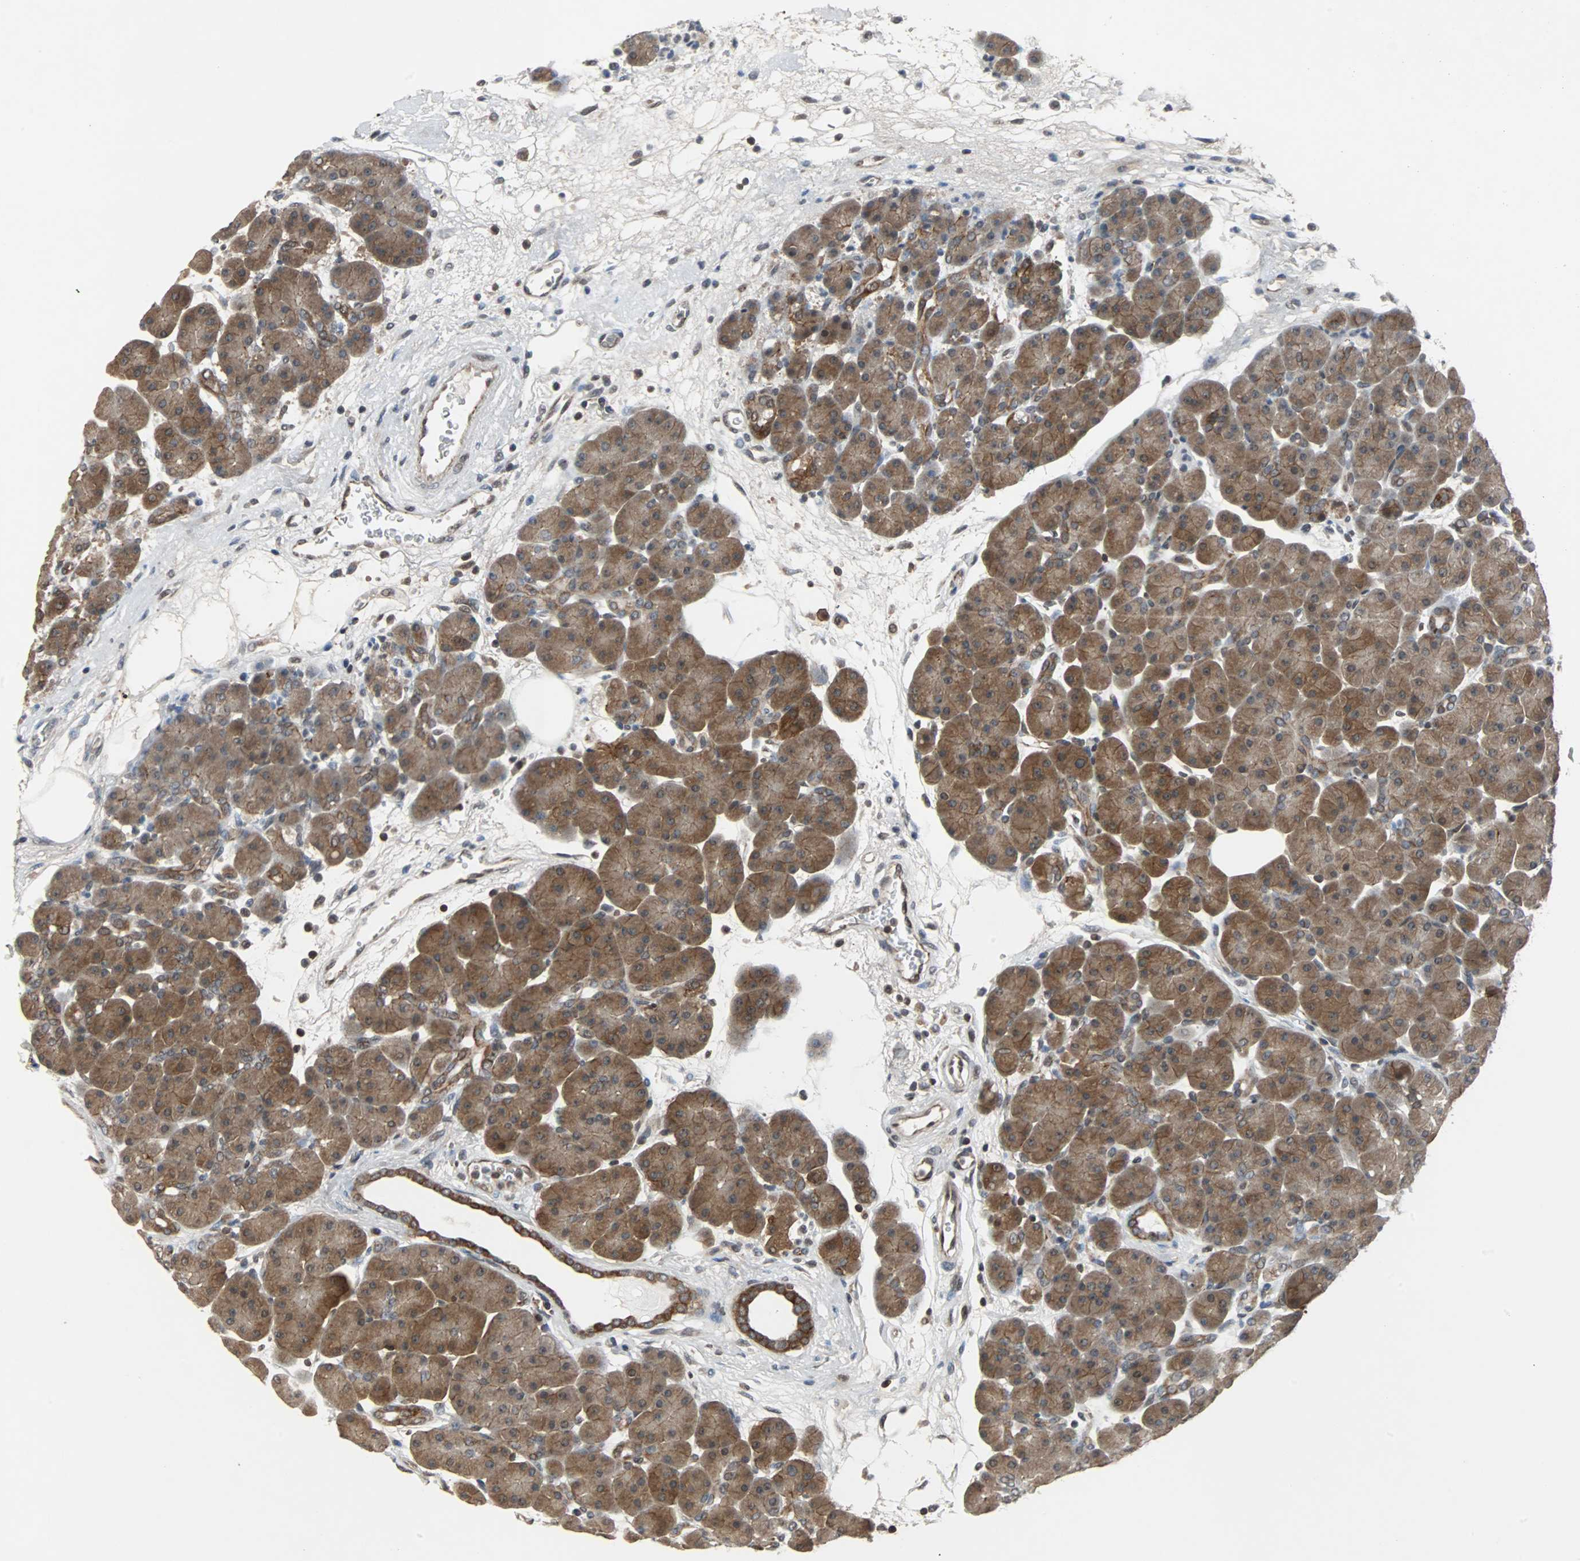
{"staining": {"intensity": "moderate", "quantity": ">75%", "location": "cytoplasmic/membranous"}, "tissue": "pancreas", "cell_type": "Exocrine glandular cells", "image_type": "normal", "snomed": [{"axis": "morphology", "description": "Normal tissue, NOS"}, {"axis": "topography", "description": "Pancreas"}], "caption": "High-power microscopy captured an immunohistochemistry image of unremarkable pancreas, revealing moderate cytoplasmic/membranous positivity in approximately >75% of exocrine glandular cells.", "gene": "LSR", "patient": {"sex": "male", "age": 66}}